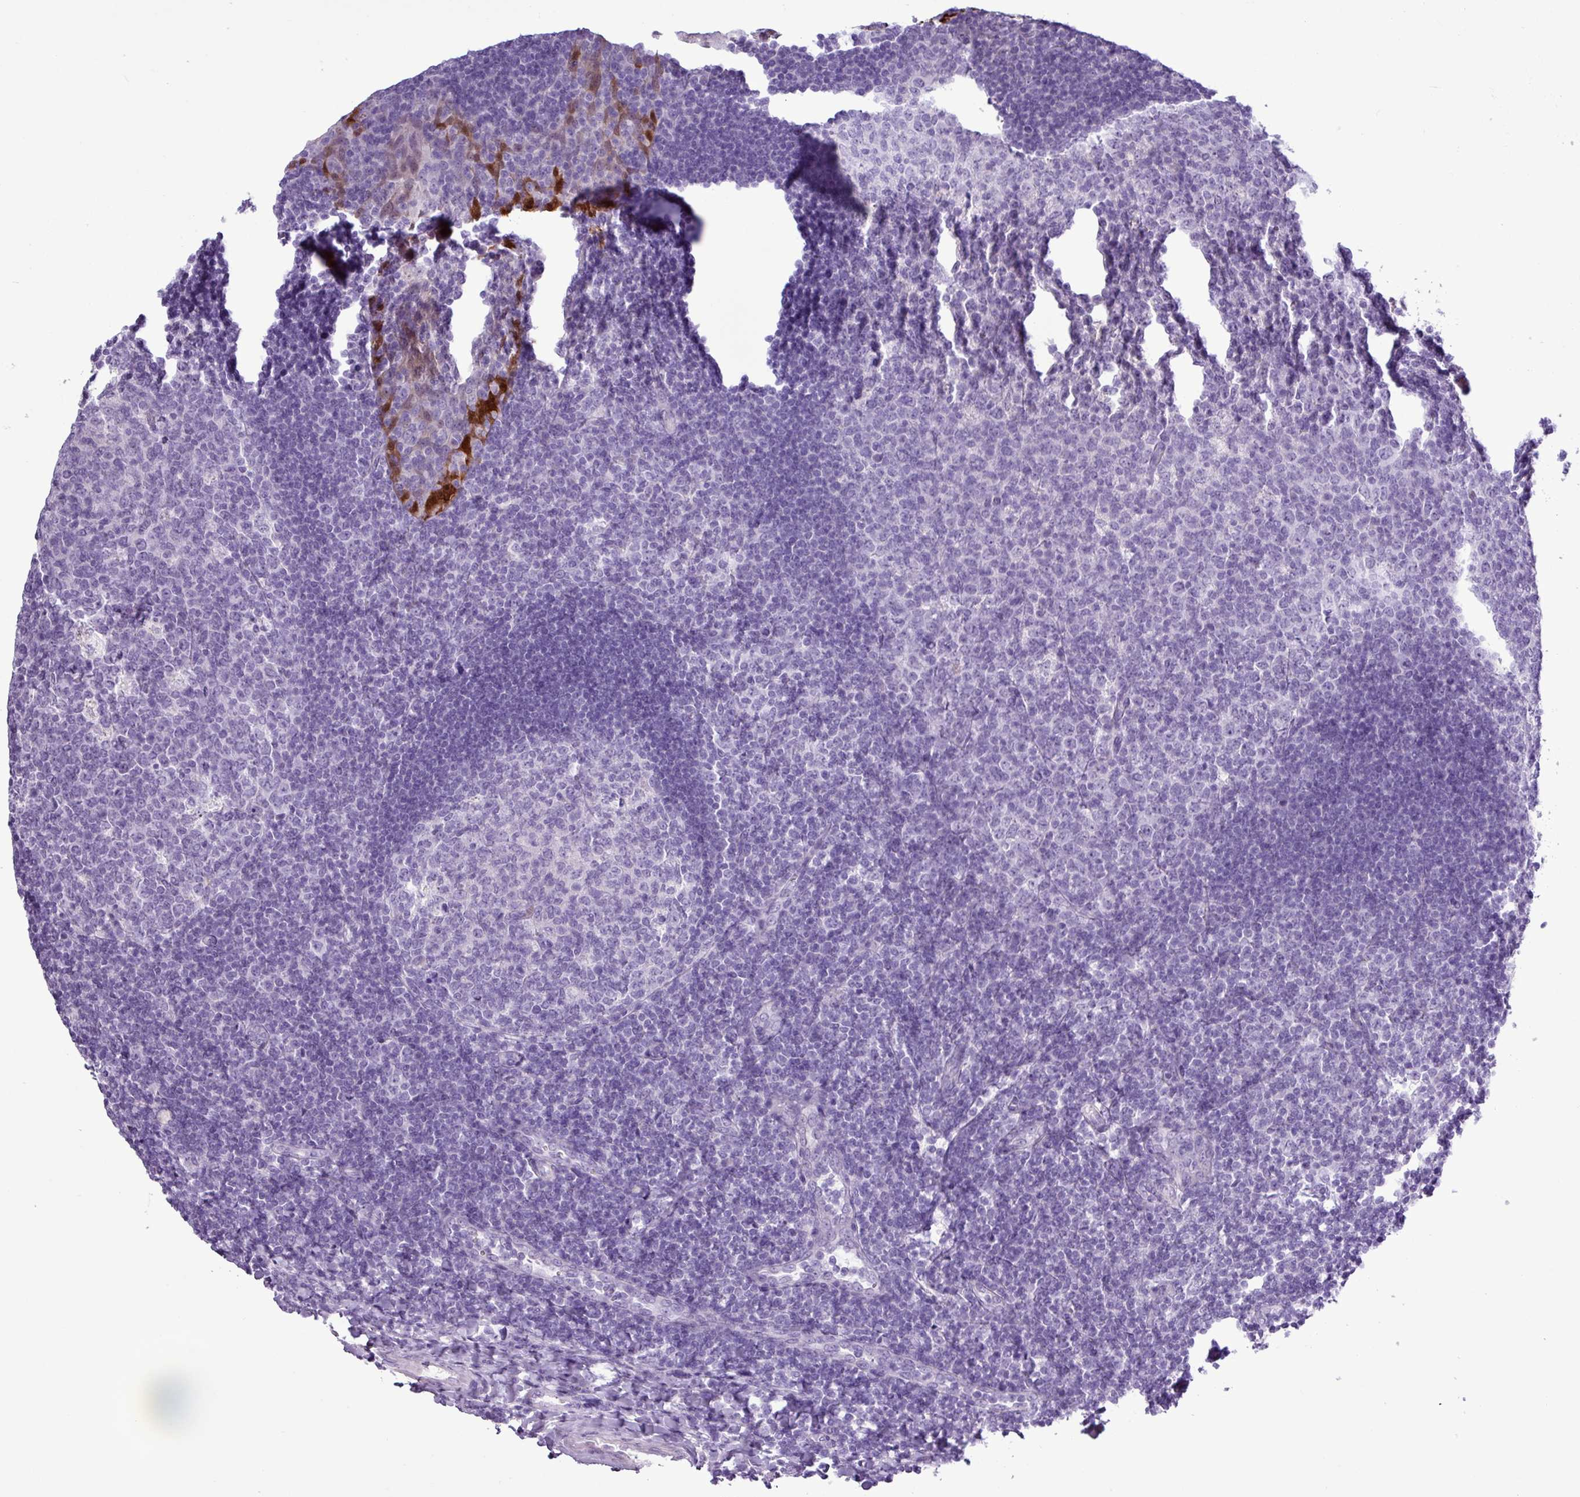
{"staining": {"intensity": "negative", "quantity": "none", "location": "none"}, "tissue": "tonsil", "cell_type": "Germinal center cells", "image_type": "normal", "snomed": [{"axis": "morphology", "description": "Normal tissue, NOS"}, {"axis": "topography", "description": "Tonsil"}], "caption": "This is a histopathology image of immunohistochemistry staining of unremarkable tonsil, which shows no positivity in germinal center cells. Nuclei are stained in blue.", "gene": "ALDH3A1", "patient": {"sex": "male", "age": 17}}